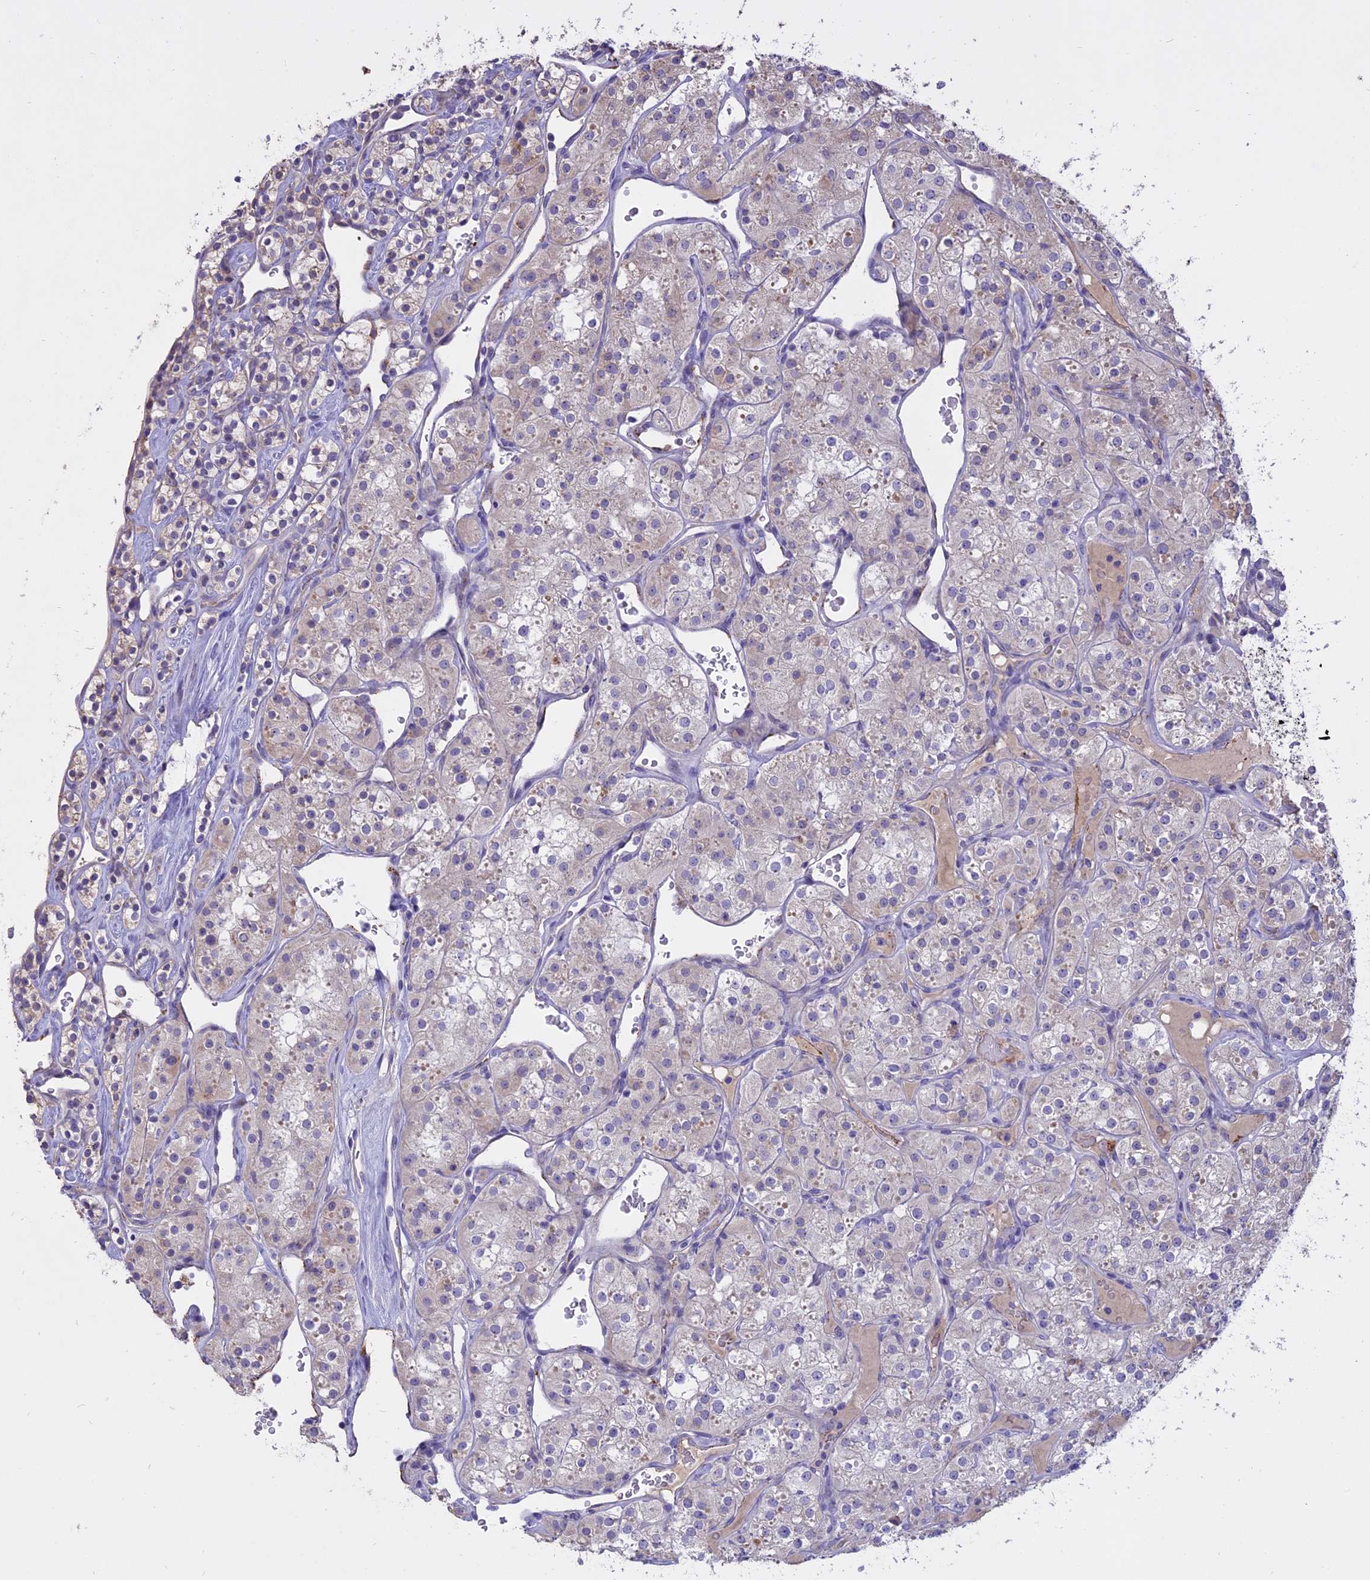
{"staining": {"intensity": "negative", "quantity": "none", "location": "none"}, "tissue": "renal cancer", "cell_type": "Tumor cells", "image_type": "cancer", "snomed": [{"axis": "morphology", "description": "Adenocarcinoma, NOS"}, {"axis": "topography", "description": "Kidney"}], "caption": "IHC photomicrograph of neoplastic tissue: human adenocarcinoma (renal) stained with DAB (3,3'-diaminobenzidine) shows no significant protein positivity in tumor cells.", "gene": "WFDC2", "patient": {"sex": "male", "age": 77}}